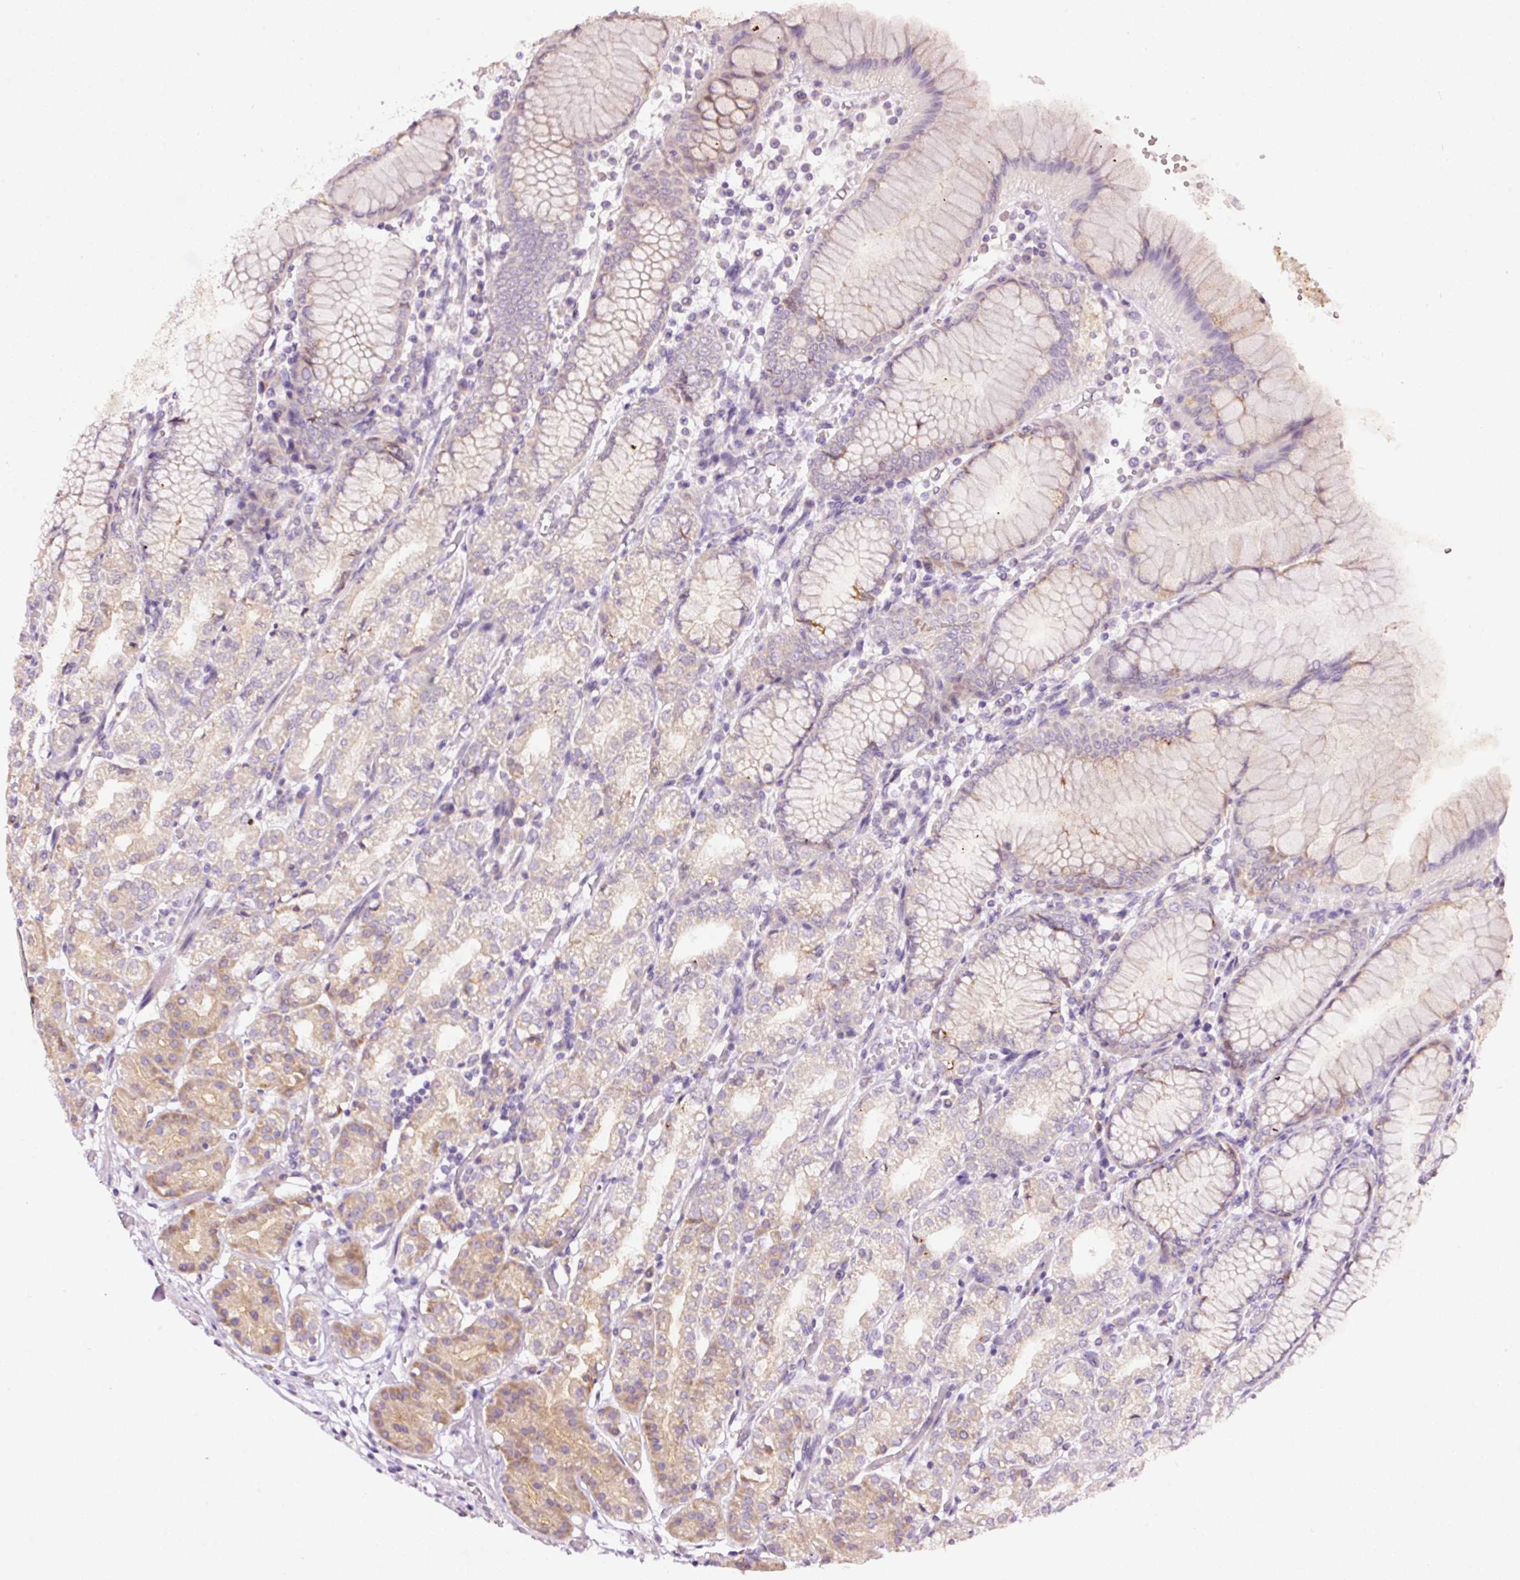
{"staining": {"intensity": "moderate", "quantity": "25%-75%", "location": "cytoplasmic/membranous"}, "tissue": "stomach", "cell_type": "Glandular cells", "image_type": "normal", "snomed": [{"axis": "morphology", "description": "Normal tissue, NOS"}, {"axis": "topography", "description": "Stomach"}], "caption": "Stomach stained with DAB (3,3'-diaminobenzidine) IHC reveals medium levels of moderate cytoplasmic/membranous positivity in approximately 25%-75% of glandular cells. (DAB IHC with brightfield microscopy, high magnification).", "gene": "RSPO2", "patient": {"sex": "female", "age": 57}}